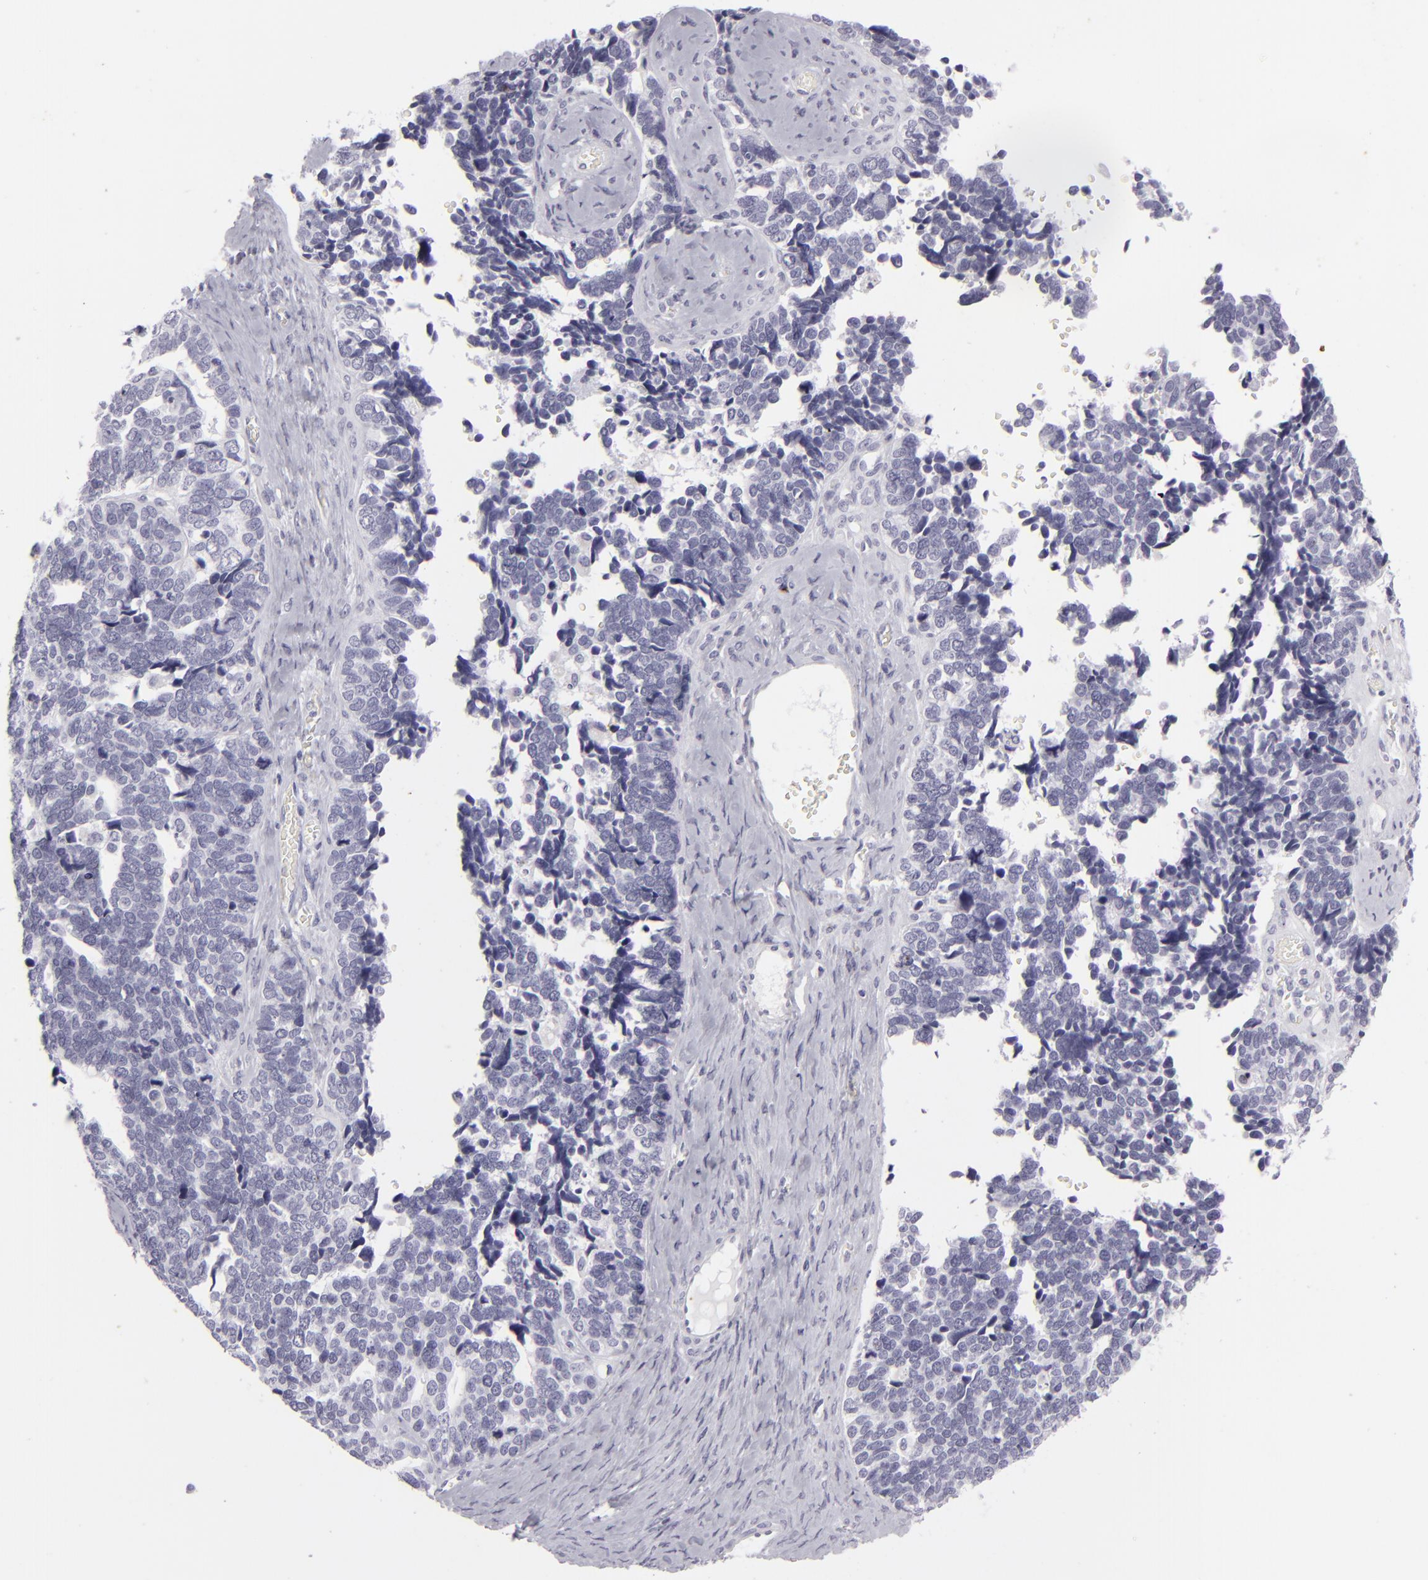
{"staining": {"intensity": "negative", "quantity": "none", "location": "none"}, "tissue": "ovarian cancer", "cell_type": "Tumor cells", "image_type": "cancer", "snomed": [{"axis": "morphology", "description": "Cystadenocarcinoma, serous, NOS"}, {"axis": "topography", "description": "Ovary"}], "caption": "There is no significant staining in tumor cells of ovarian cancer (serous cystadenocarcinoma). The staining was performed using DAB to visualize the protein expression in brown, while the nuclei were stained in blue with hematoxylin (Magnification: 20x).", "gene": "KRT1", "patient": {"sex": "female", "age": 77}}